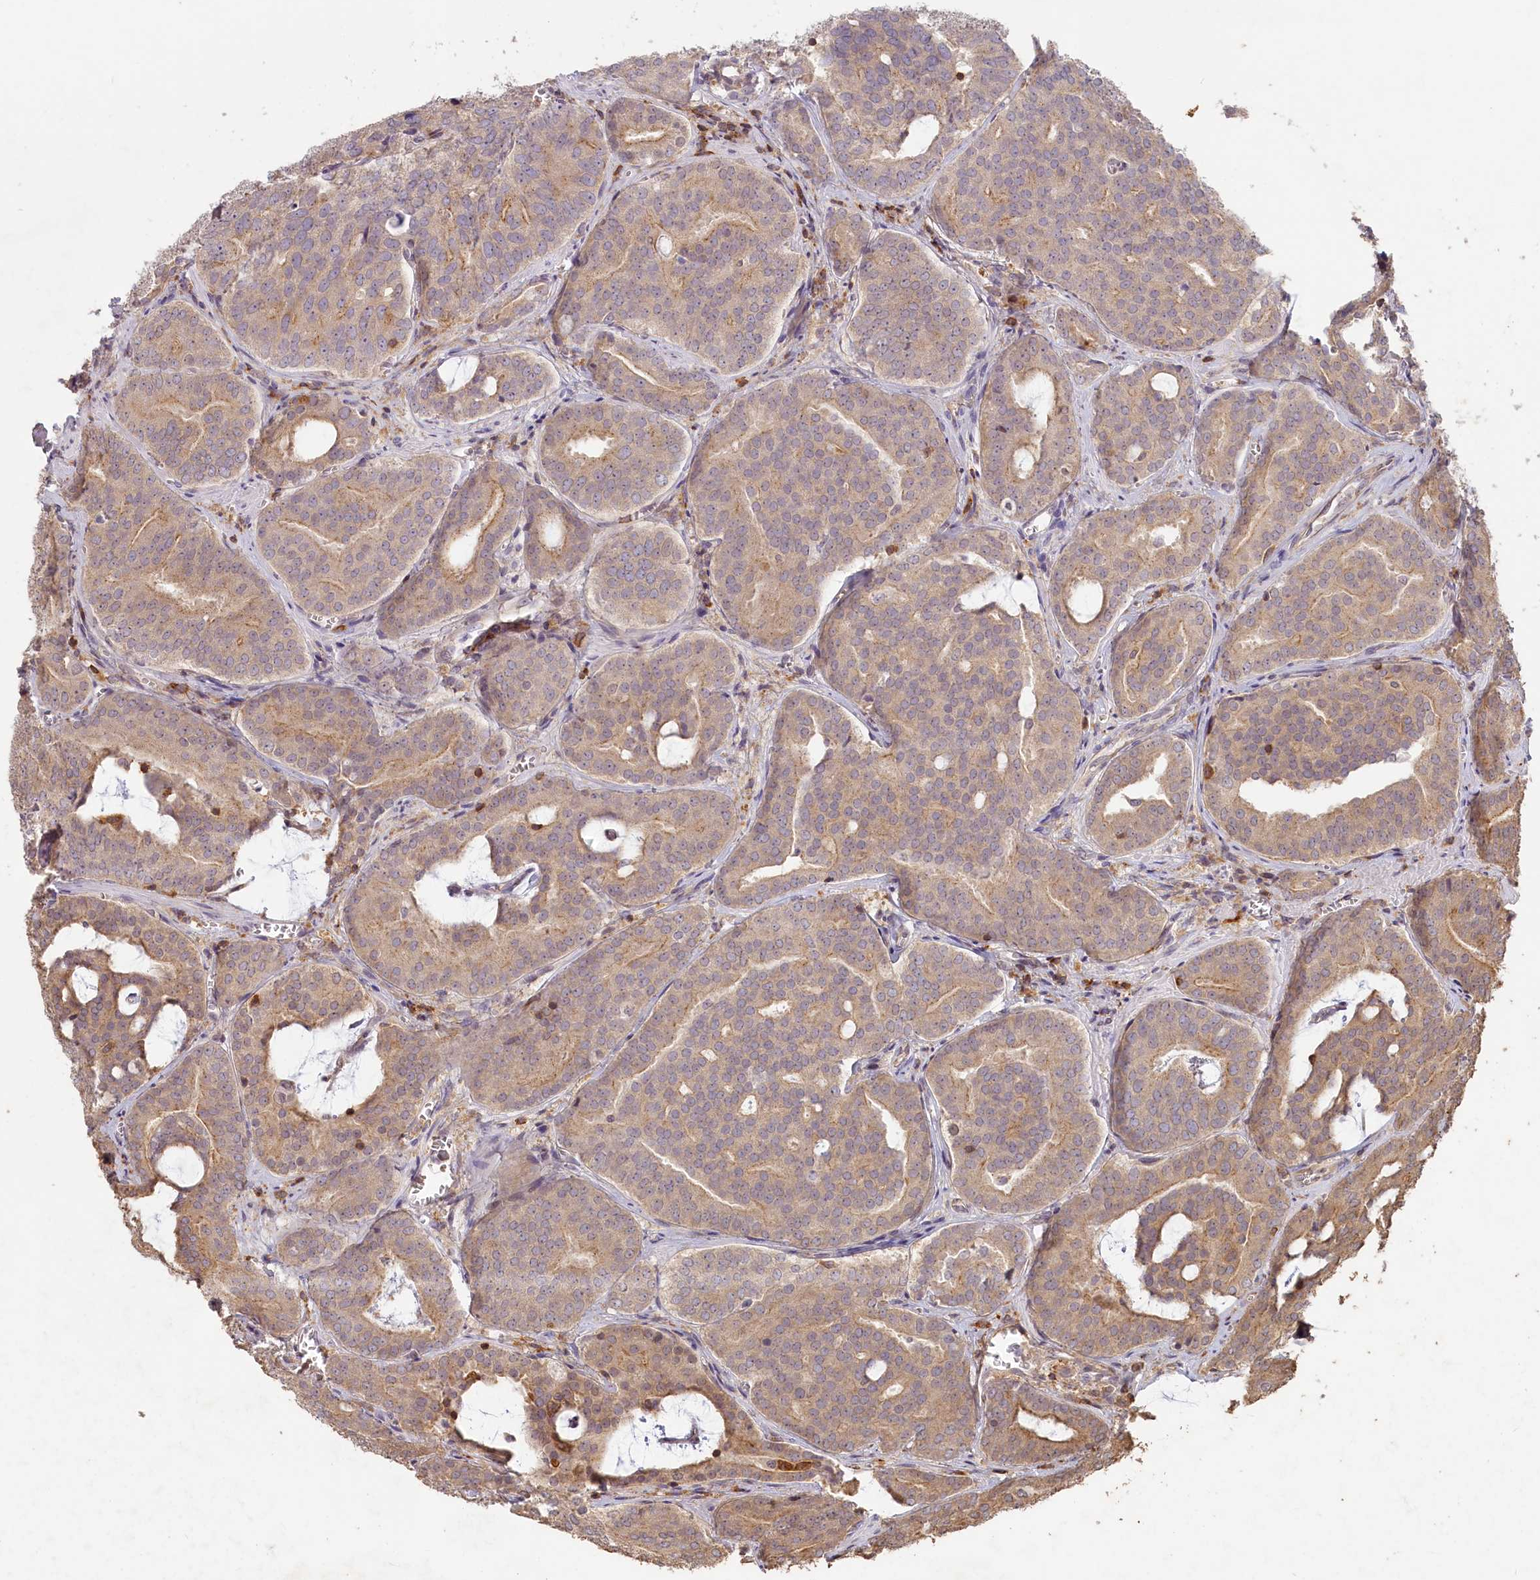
{"staining": {"intensity": "weak", "quantity": ">75%", "location": "cytoplasmic/membranous"}, "tissue": "prostate cancer", "cell_type": "Tumor cells", "image_type": "cancer", "snomed": [{"axis": "morphology", "description": "Adenocarcinoma, High grade"}, {"axis": "topography", "description": "Prostate"}], "caption": "Immunohistochemical staining of human prostate cancer displays weak cytoplasmic/membranous protein expression in about >75% of tumor cells.", "gene": "MADD", "patient": {"sex": "male", "age": 55}}